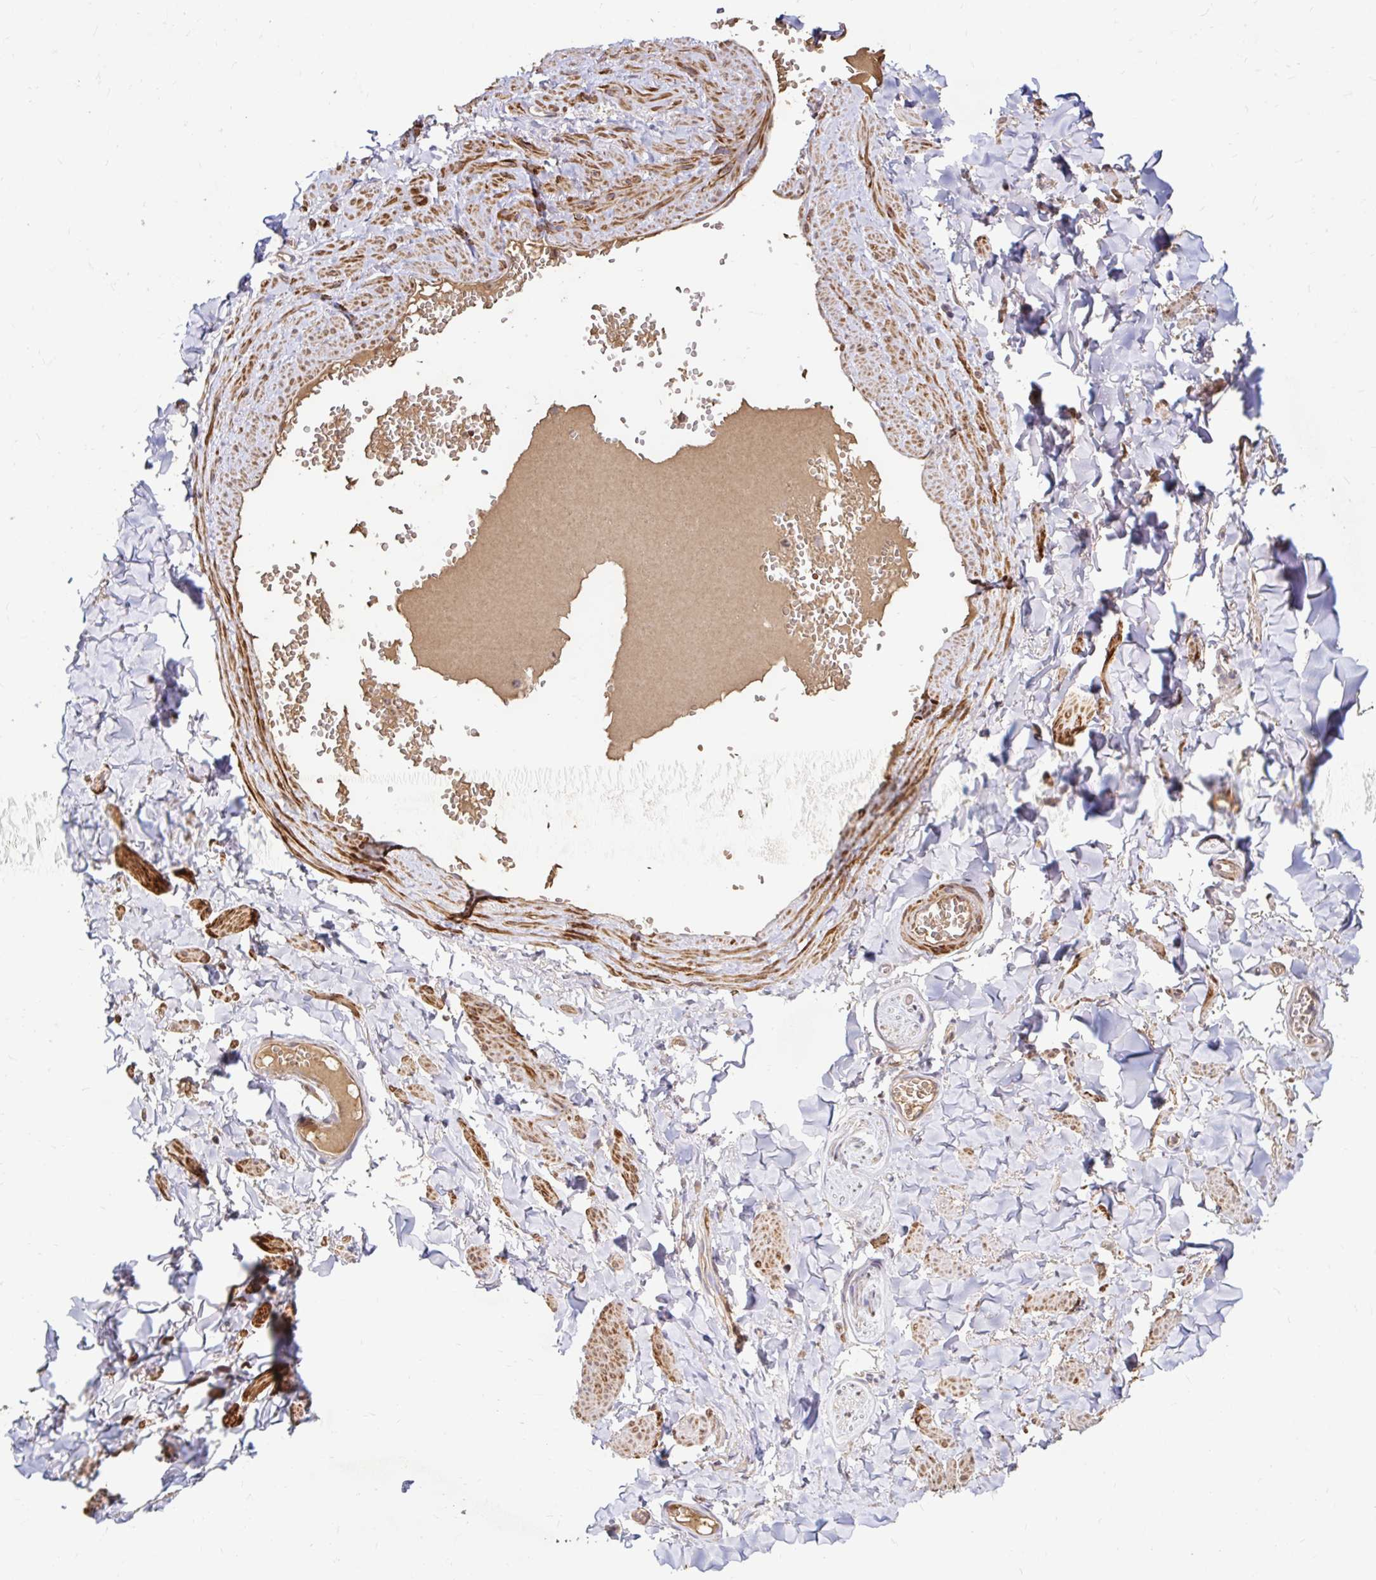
{"staining": {"intensity": "negative", "quantity": "none", "location": "none"}, "tissue": "soft tissue", "cell_type": "Fibroblasts", "image_type": "normal", "snomed": [{"axis": "morphology", "description": "Normal tissue, NOS"}, {"axis": "topography", "description": "Vulva"}, {"axis": "topography", "description": "Peripheral nerve tissue"}], "caption": "The image reveals no significant positivity in fibroblasts of soft tissue.", "gene": "ARHGEF37", "patient": {"sex": "female", "age": 66}}